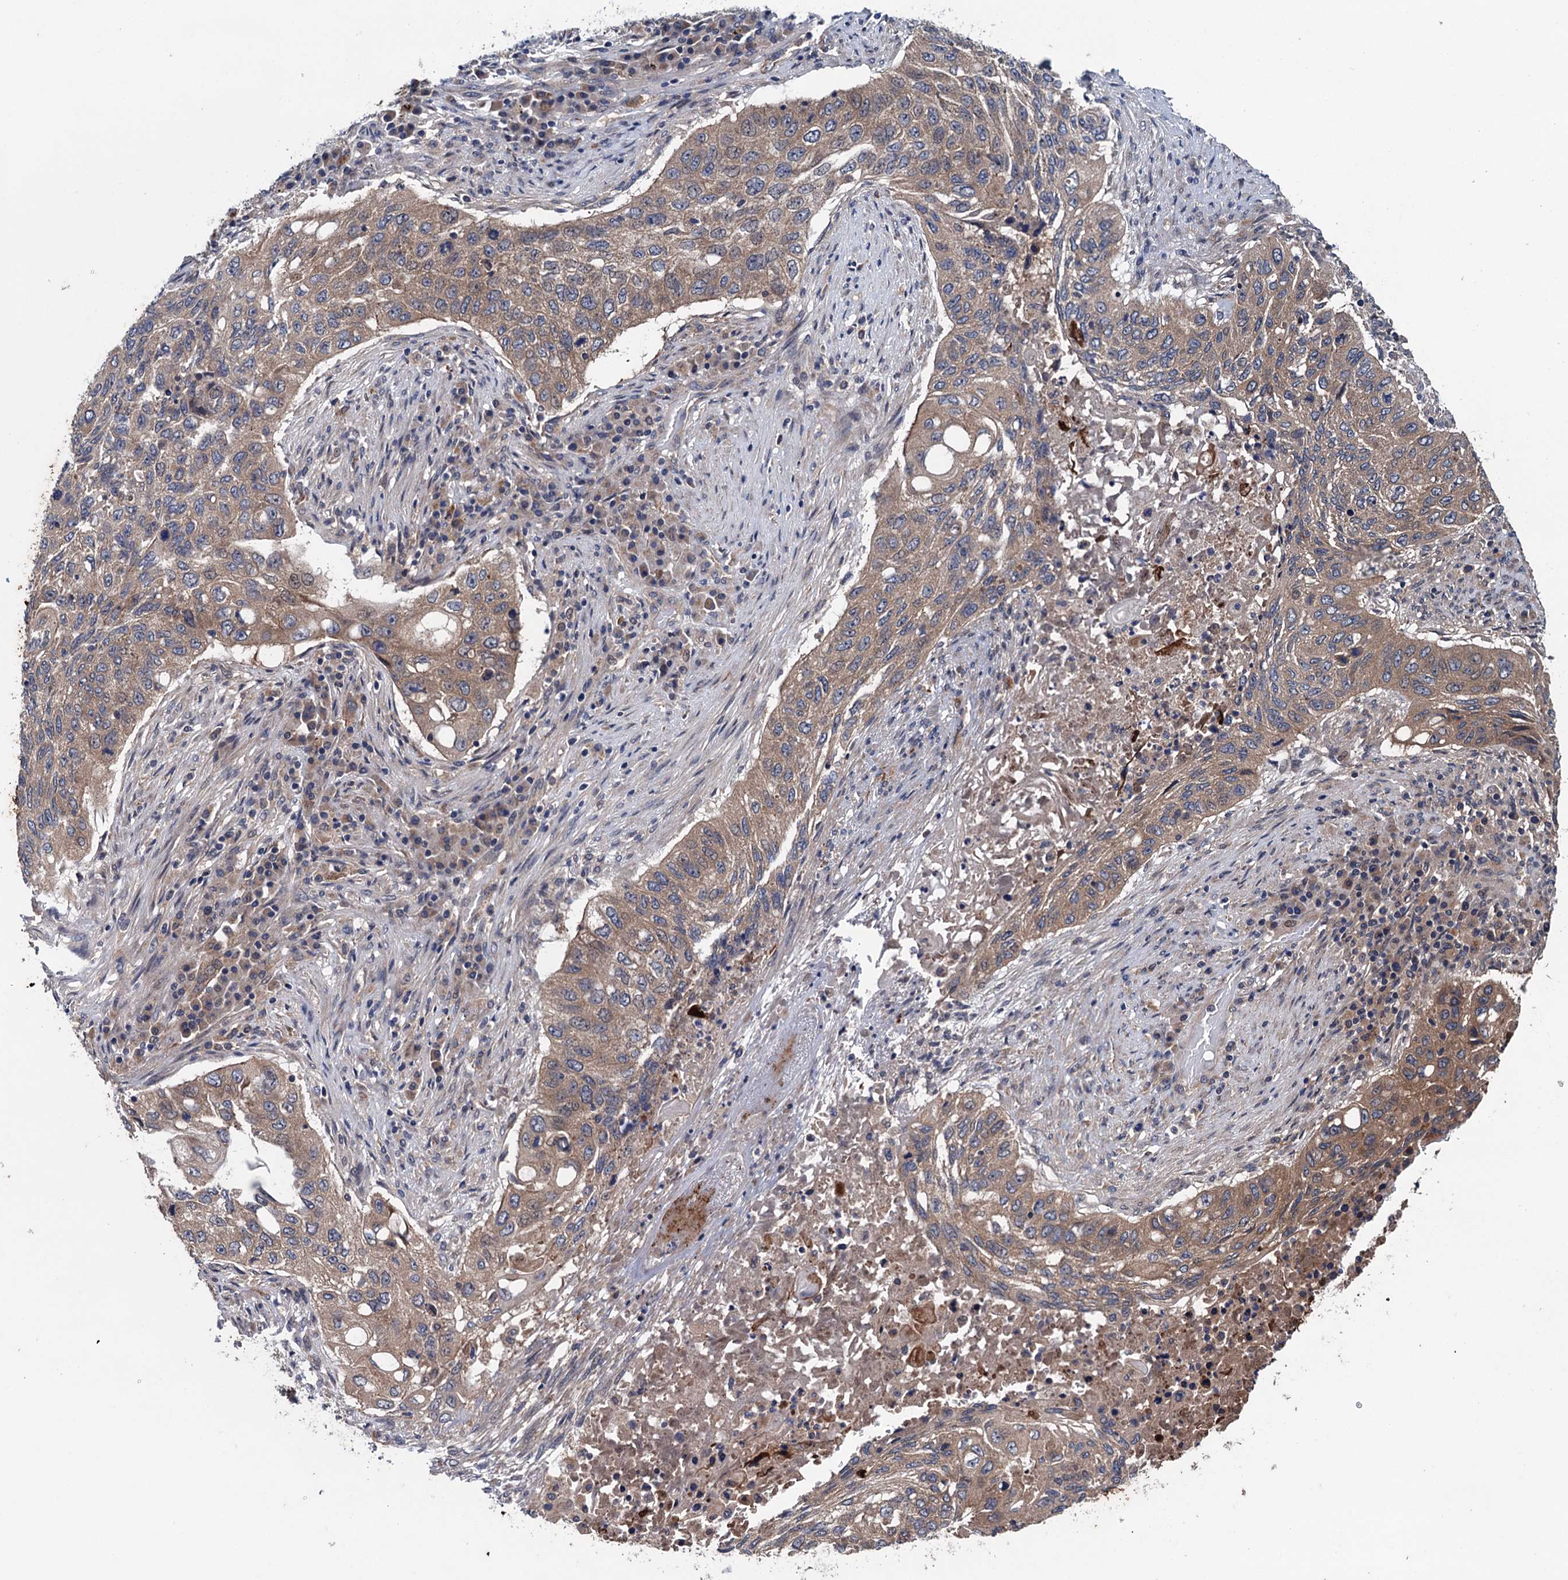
{"staining": {"intensity": "moderate", "quantity": ">75%", "location": "cytoplasmic/membranous"}, "tissue": "lung cancer", "cell_type": "Tumor cells", "image_type": "cancer", "snomed": [{"axis": "morphology", "description": "Squamous cell carcinoma, NOS"}, {"axis": "topography", "description": "Lung"}], "caption": "IHC of lung cancer demonstrates medium levels of moderate cytoplasmic/membranous staining in approximately >75% of tumor cells. IHC stains the protein of interest in brown and the nuclei are stained blue.", "gene": "BLTP3B", "patient": {"sex": "female", "age": 63}}